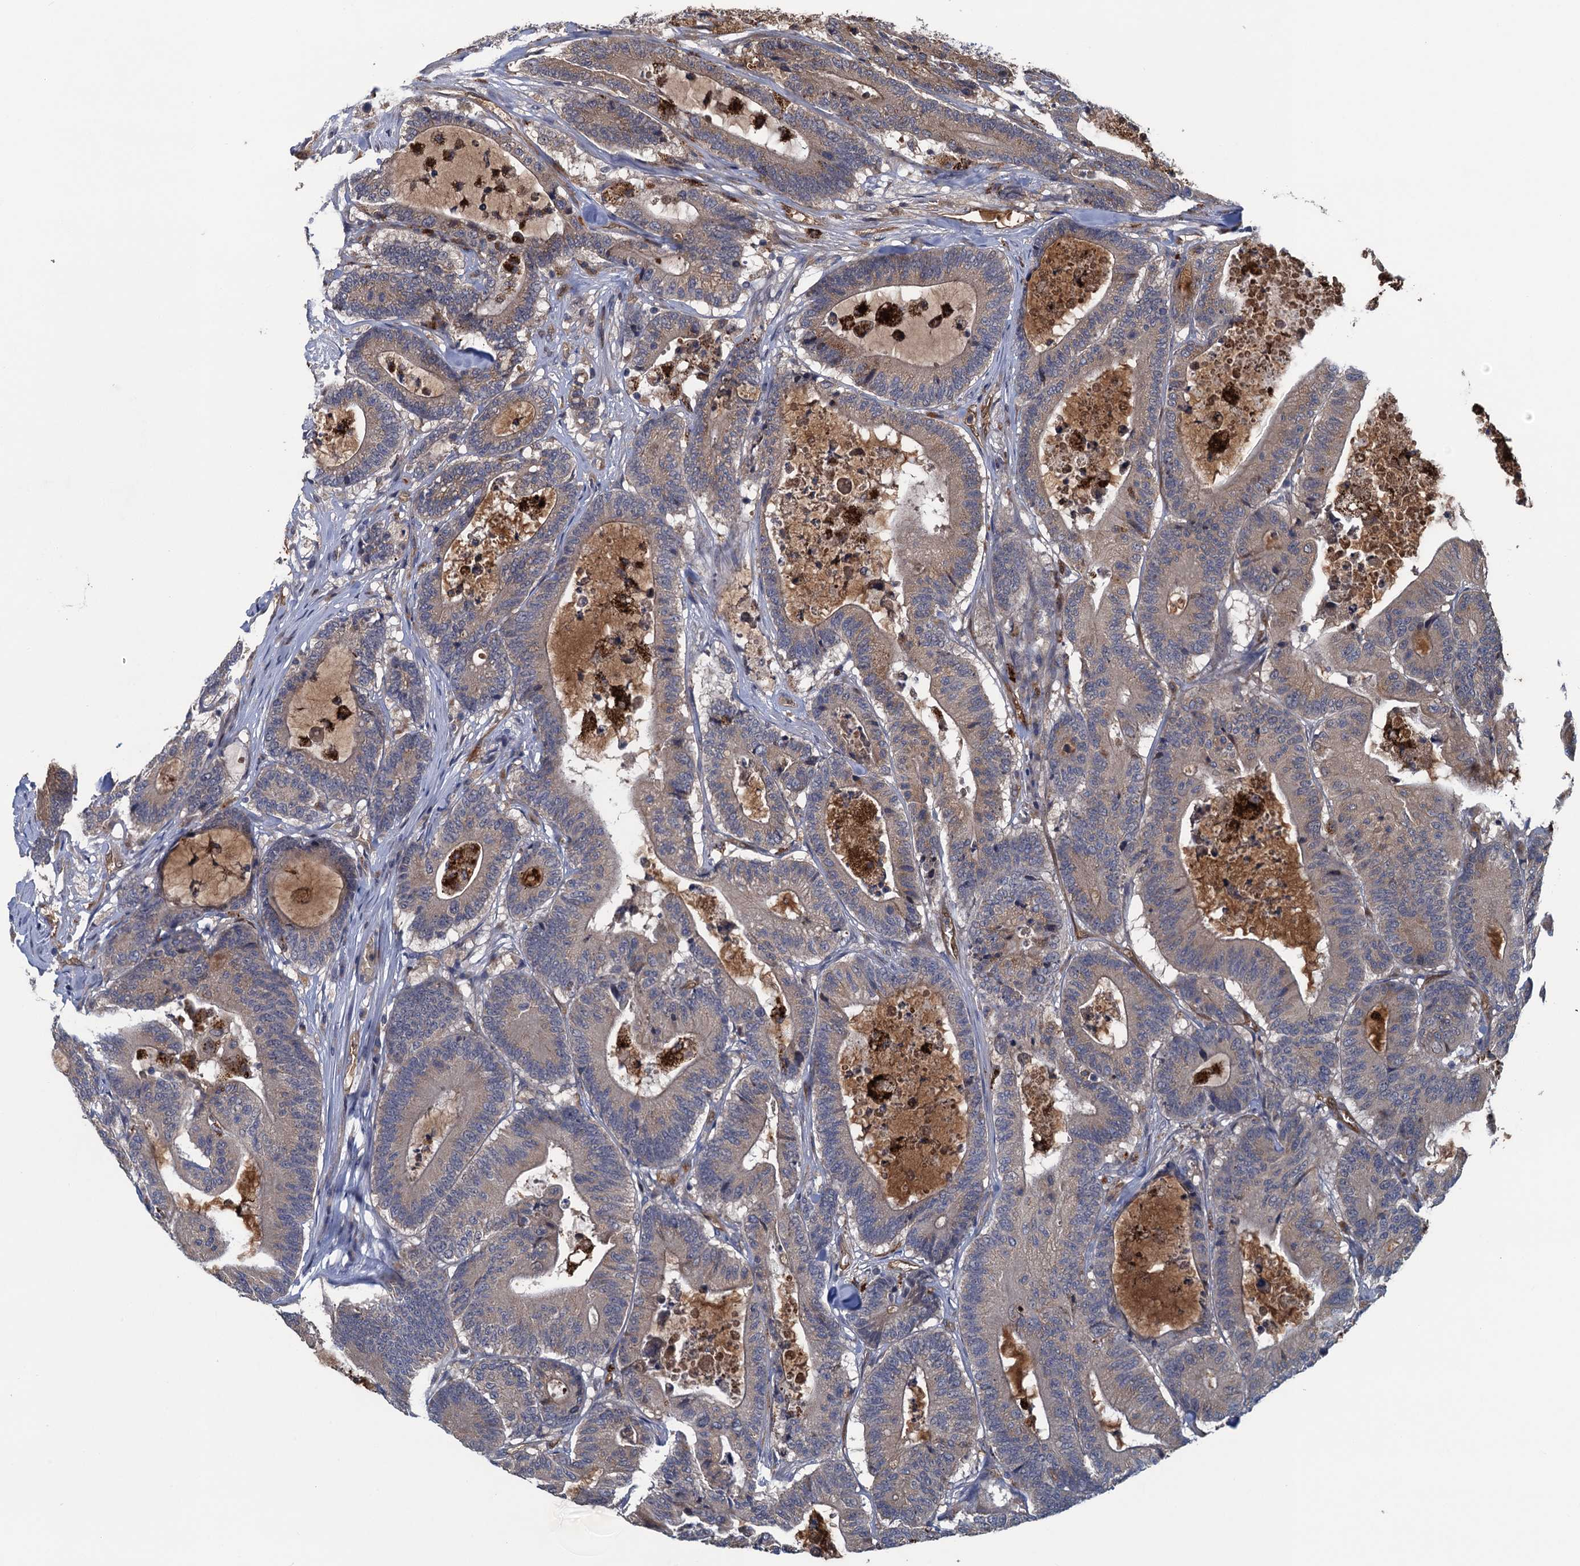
{"staining": {"intensity": "moderate", "quantity": "25%-75%", "location": "cytoplasmic/membranous"}, "tissue": "colorectal cancer", "cell_type": "Tumor cells", "image_type": "cancer", "snomed": [{"axis": "morphology", "description": "Adenocarcinoma, NOS"}, {"axis": "topography", "description": "Colon"}], "caption": "This is a micrograph of immunohistochemistry staining of adenocarcinoma (colorectal), which shows moderate staining in the cytoplasmic/membranous of tumor cells.", "gene": "KBTBD8", "patient": {"sex": "female", "age": 84}}